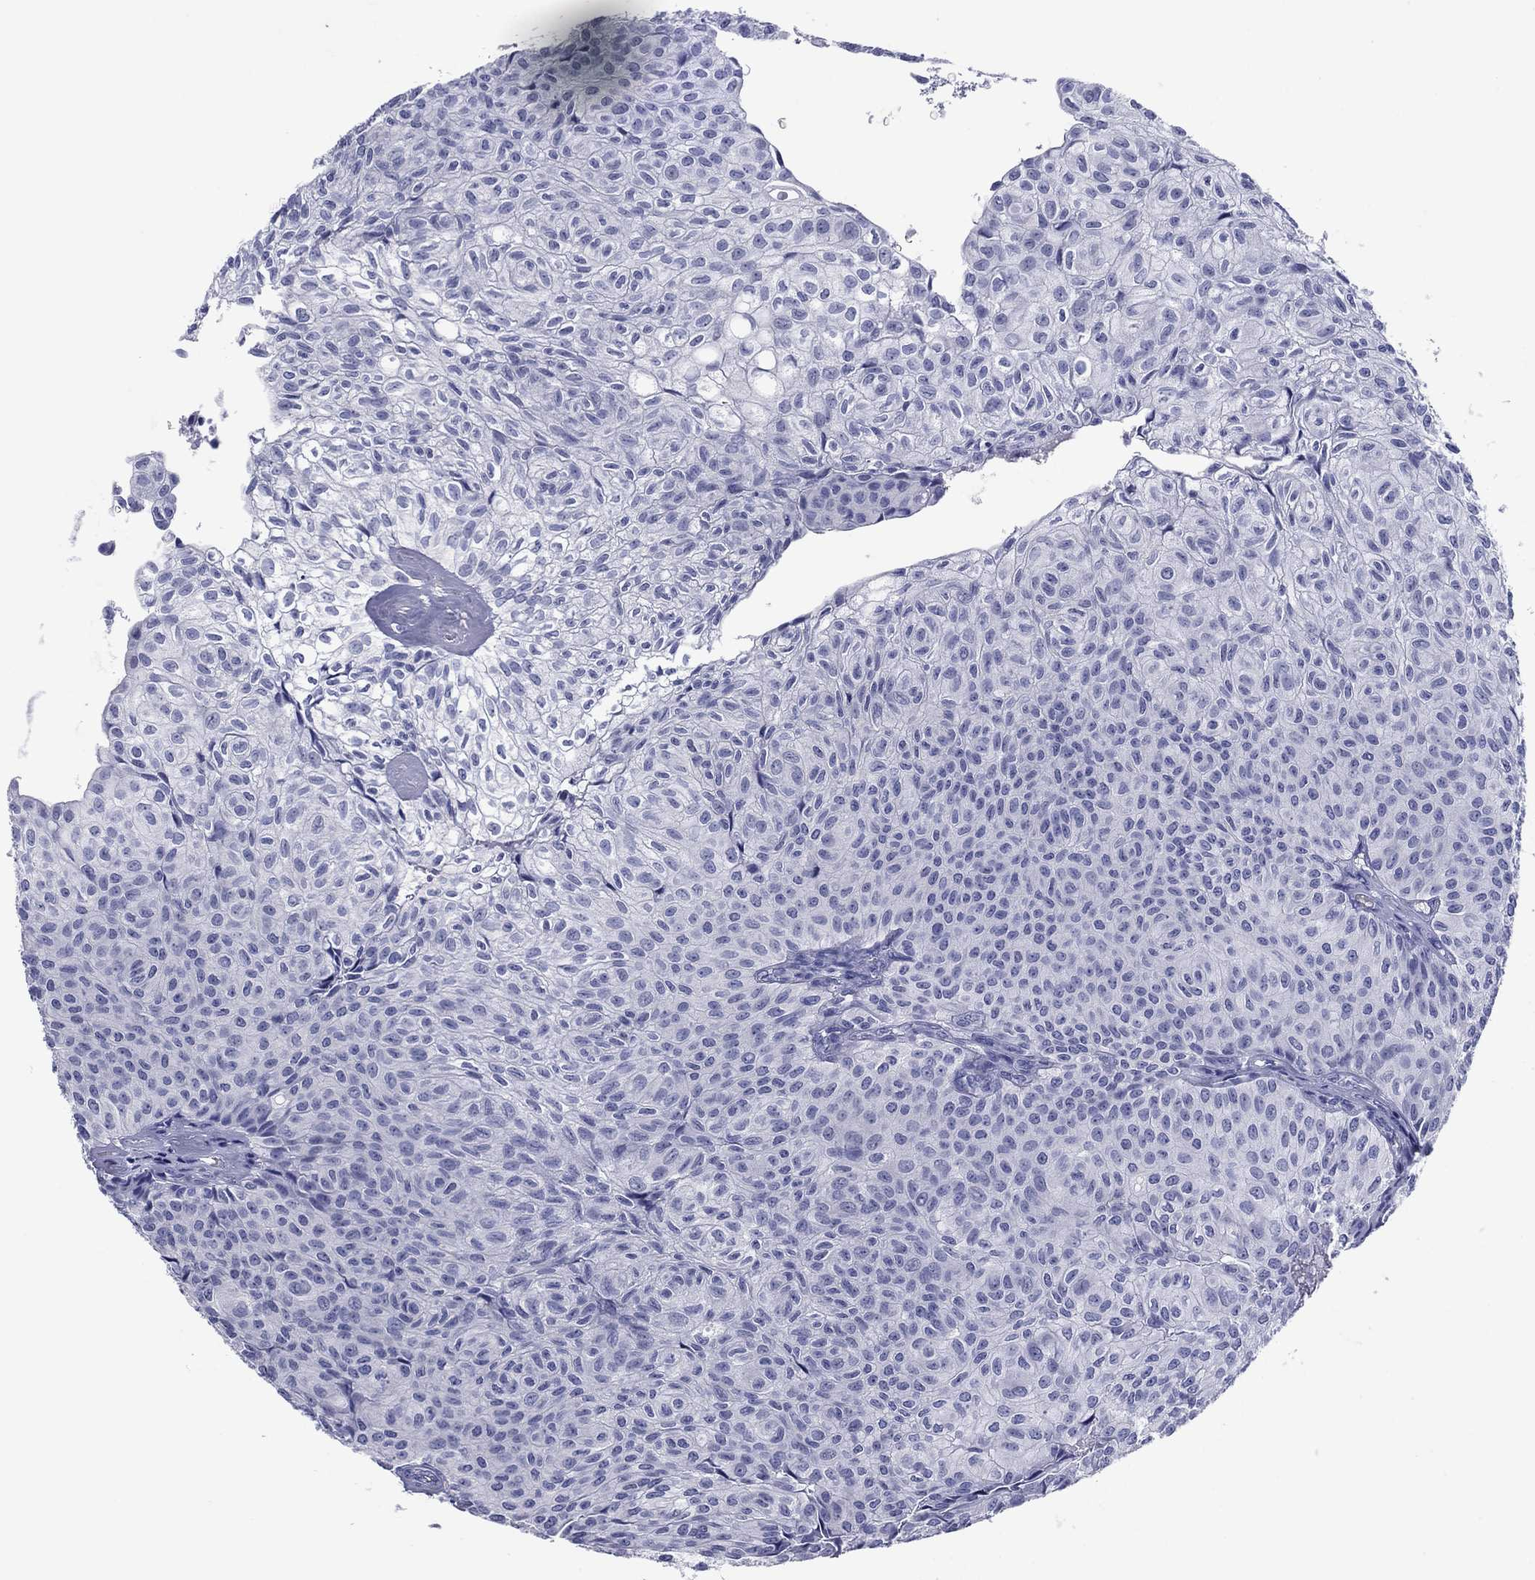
{"staining": {"intensity": "negative", "quantity": "none", "location": "none"}, "tissue": "urothelial cancer", "cell_type": "Tumor cells", "image_type": "cancer", "snomed": [{"axis": "morphology", "description": "Urothelial carcinoma, Low grade"}, {"axis": "topography", "description": "Urinary bladder"}], "caption": "IHC histopathology image of neoplastic tissue: urothelial cancer stained with DAB shows no significant protein staining in tumor cells.", "gene": "TCFL5", "patient": {"sex": "male", "age": 89}}